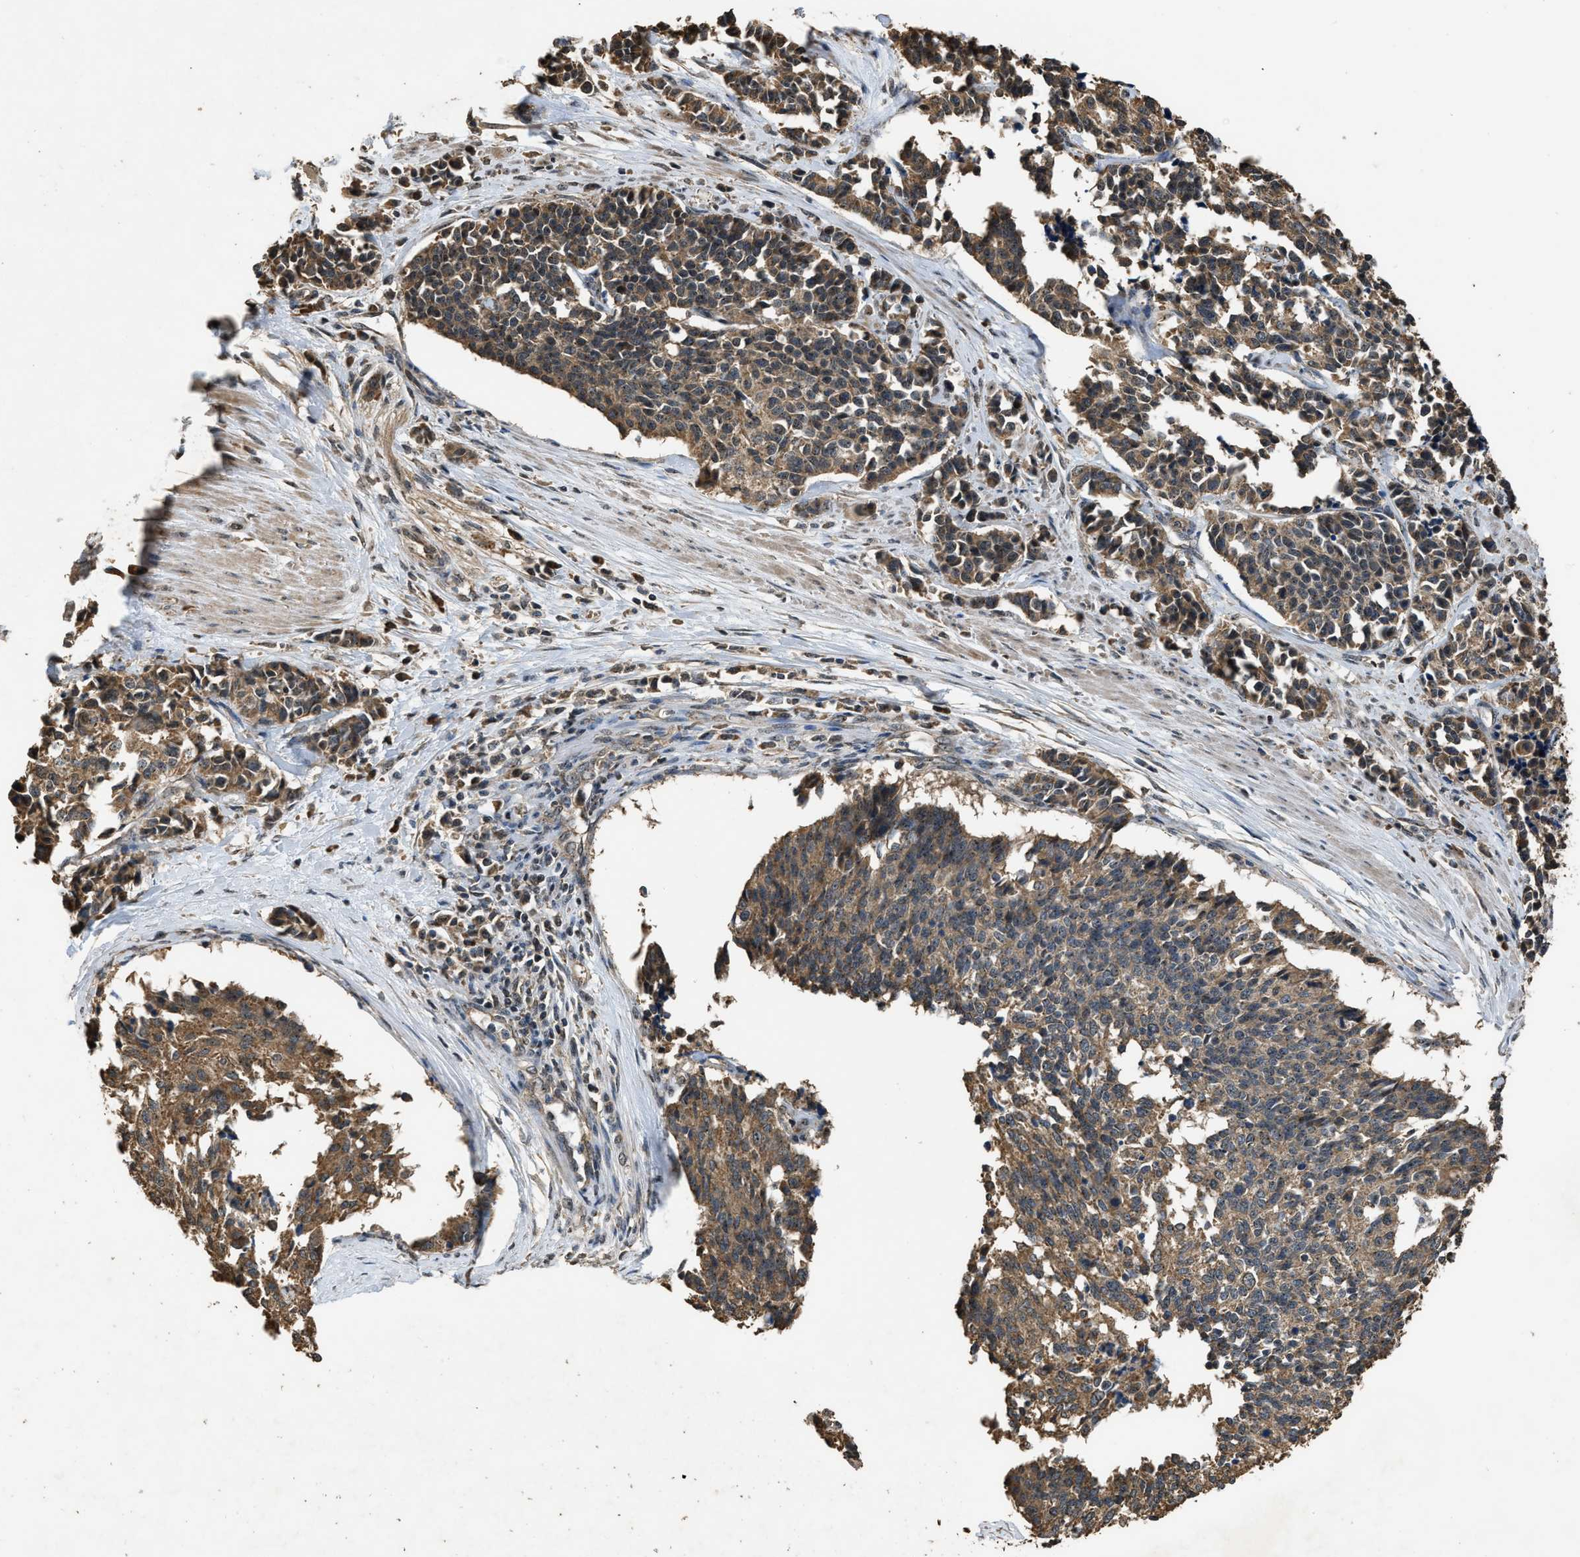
{"staining": {"intensity": "moderate", "quantity": ">75%", "location": "cytoplasmic/membranous,nuclear"}, "tissue": "cervical cancer", "cell_type": "Tumor cells", "image_type": "cancer", "snomed": [{"axis": "morphology", "description": "Squamous cell carcinoma, NOS"}, {"axis": "topography", "description": "Cervix"}], "caption": "Brown immunohistochemical staining in human cervical cancer (squamous cell carcinoma) exhibits moderate cytoplasmic/membranous and nuclear staining in approximately >75% of tumor cells.", "gene": "DENND6B", "patient": {"sex": "female", "age": 35}}